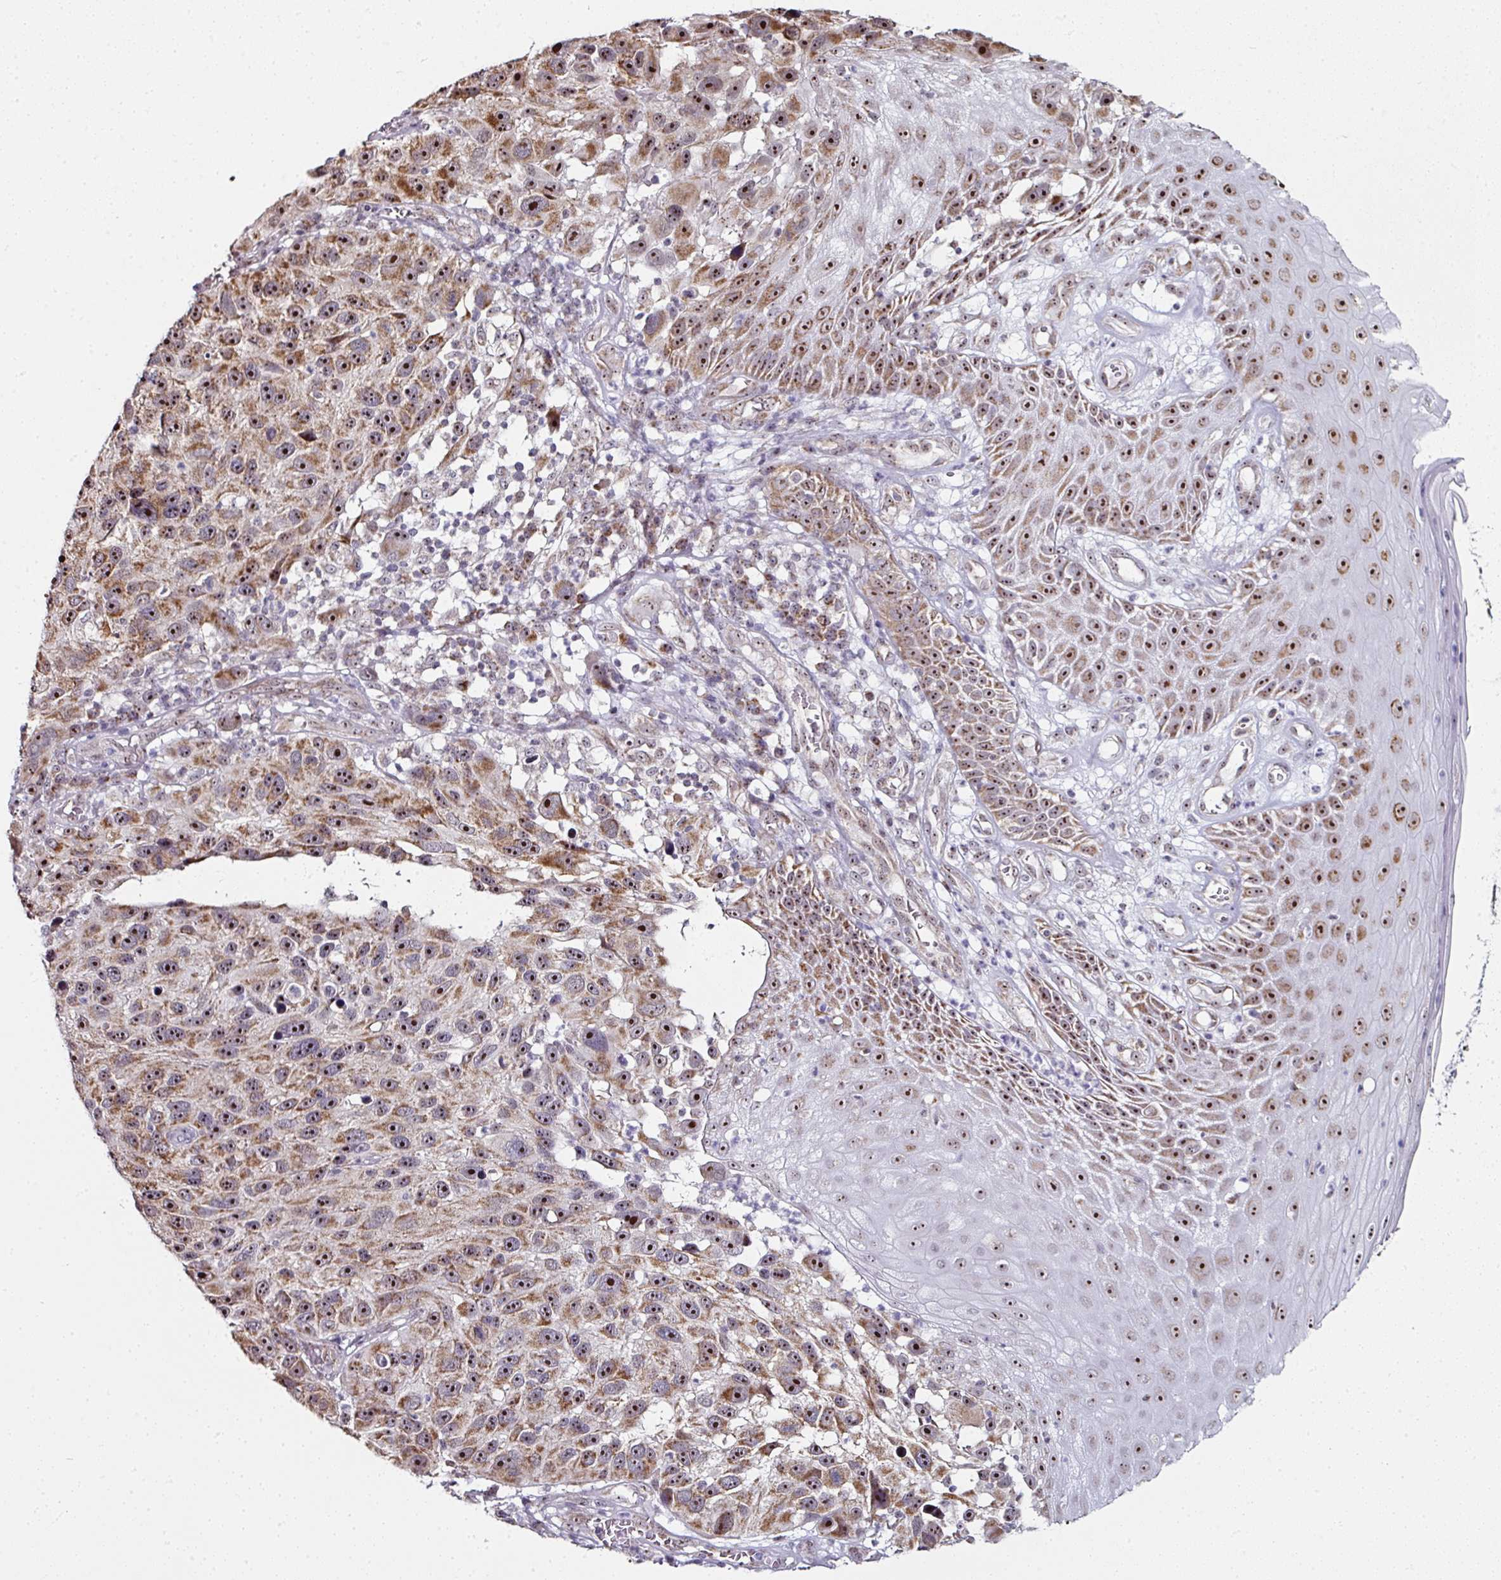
{"staining": {"intensity": "moderate", "quantity": "25%-75%", "location": "cytoplasmic/membranous,nuclear"}, "tissue": "melanoma", "cell_type": "Tumor cells", "image_type": "cancer", "snomed": [{"axis": "morphology", "description": "Malignant melanoma, NOS"}, {"axis": "topography", "description": "Skin"}], "caption": "DAB (3,3'-diaminobenzidine) immunohistochemical staining of malignant melanoma demonstrates moderate cytoplasmic/membranous and nuclear protein positivity in about 25%-75% of tumor cells.", "gene": "NACC2", "patient": {"sex": "male", "age": 53}}